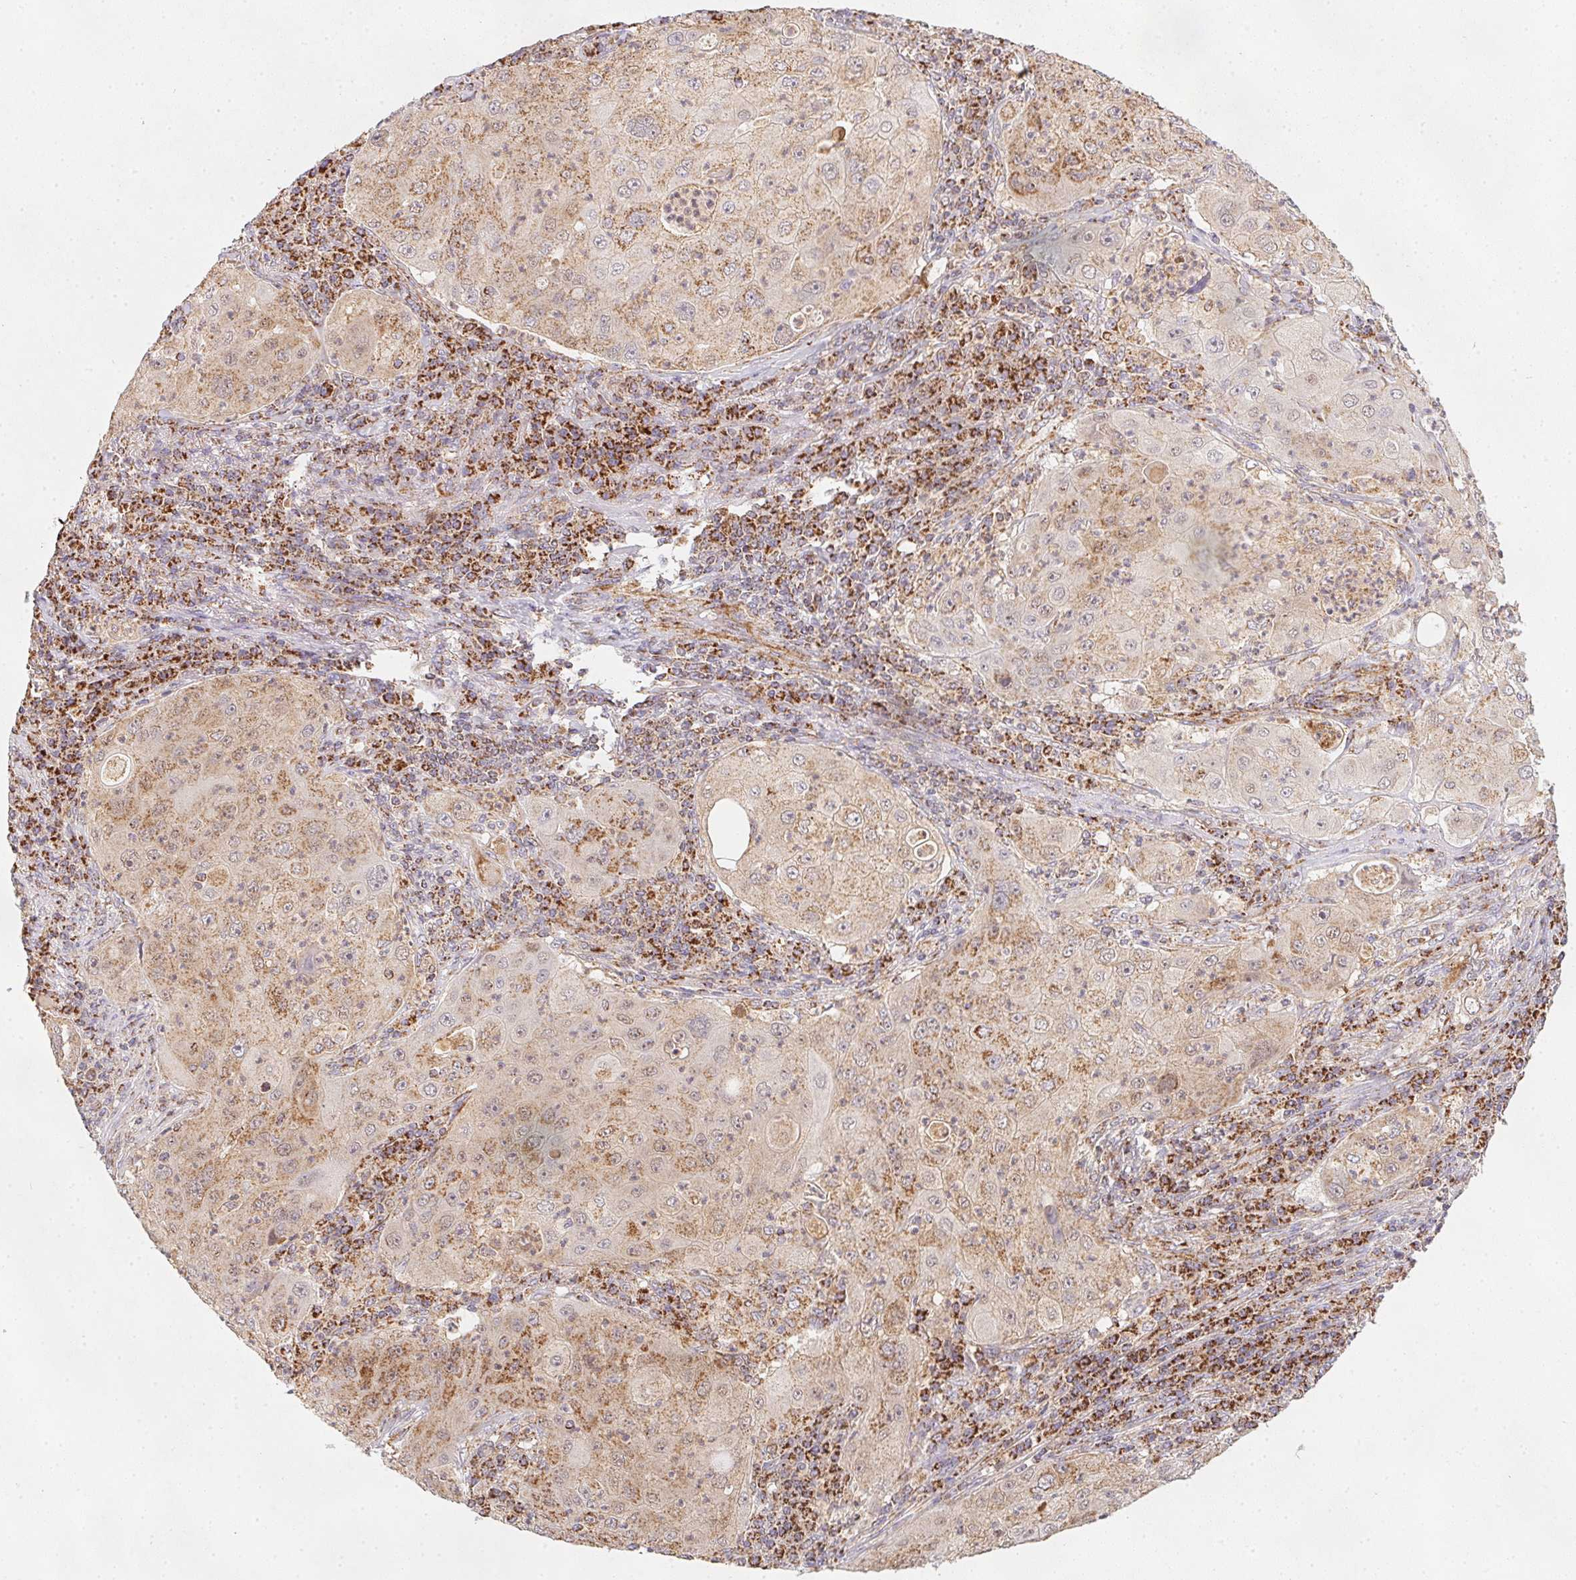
{"staining": {"intensity": "weak", "quantity": "25%-75%", "location": "cytoplasmic/membranous"}, "tissue": "lung cancer", "cell_type": "Tumor cells", "image_type": "cancer", "snomed": [{"axis": "morphology", "description": "Squamous cell carcinoma, NOS"}, {"axis": "topography", "description": "Lung"}], "caption": "A low amount of weak cytoplasmic/membranous staining is present in about 25%-75% of tumor cells in squamous cell carcinoma (lung) tissue.", "gene": "NDUFS6", "patient": {"sex": "female", "age": 59}}